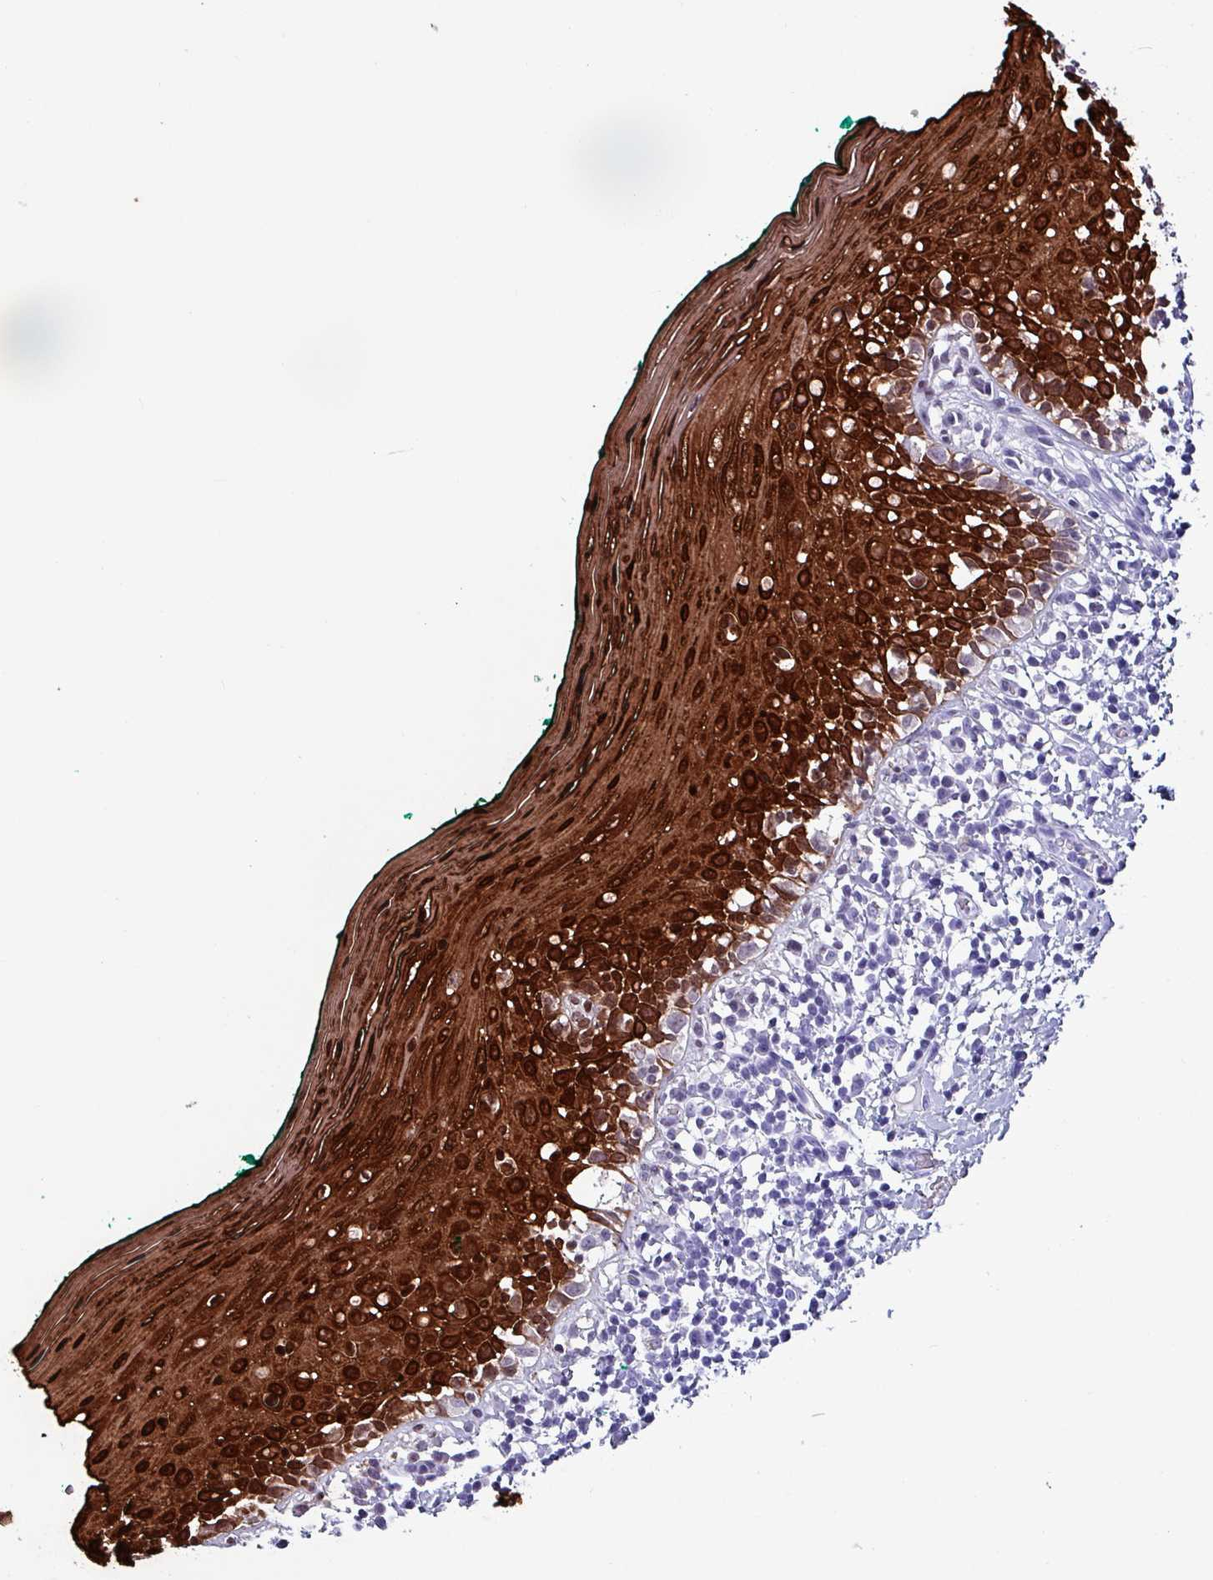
{"staining": {"intensity": "strong", "quantity": ">75%", "location": "cytoplasmic/membranous"}, "tissue": "oral mucosa", "cell_type": "Squamous epithelial cells", "image_type": "normal", "snomed": [{"axis": "morphology", "description": "Normal tissue, NOS"}, {"axis": "topography", "description": "Oral tissue"}], "caption": "High-magnification brightfield microscopy of unremarkable oral mucosa stained with DAB (brown) and counterstained with hematoxylin (blue). squamous epithelial cells exhibit strong cytoplasmic/membranous expression is identified in about>75% of cells. The protein is shown in brown color, while the nuclei are stained blue.", "gene": "KRT6A", "patient": {"sex": "female", "age": 83}}